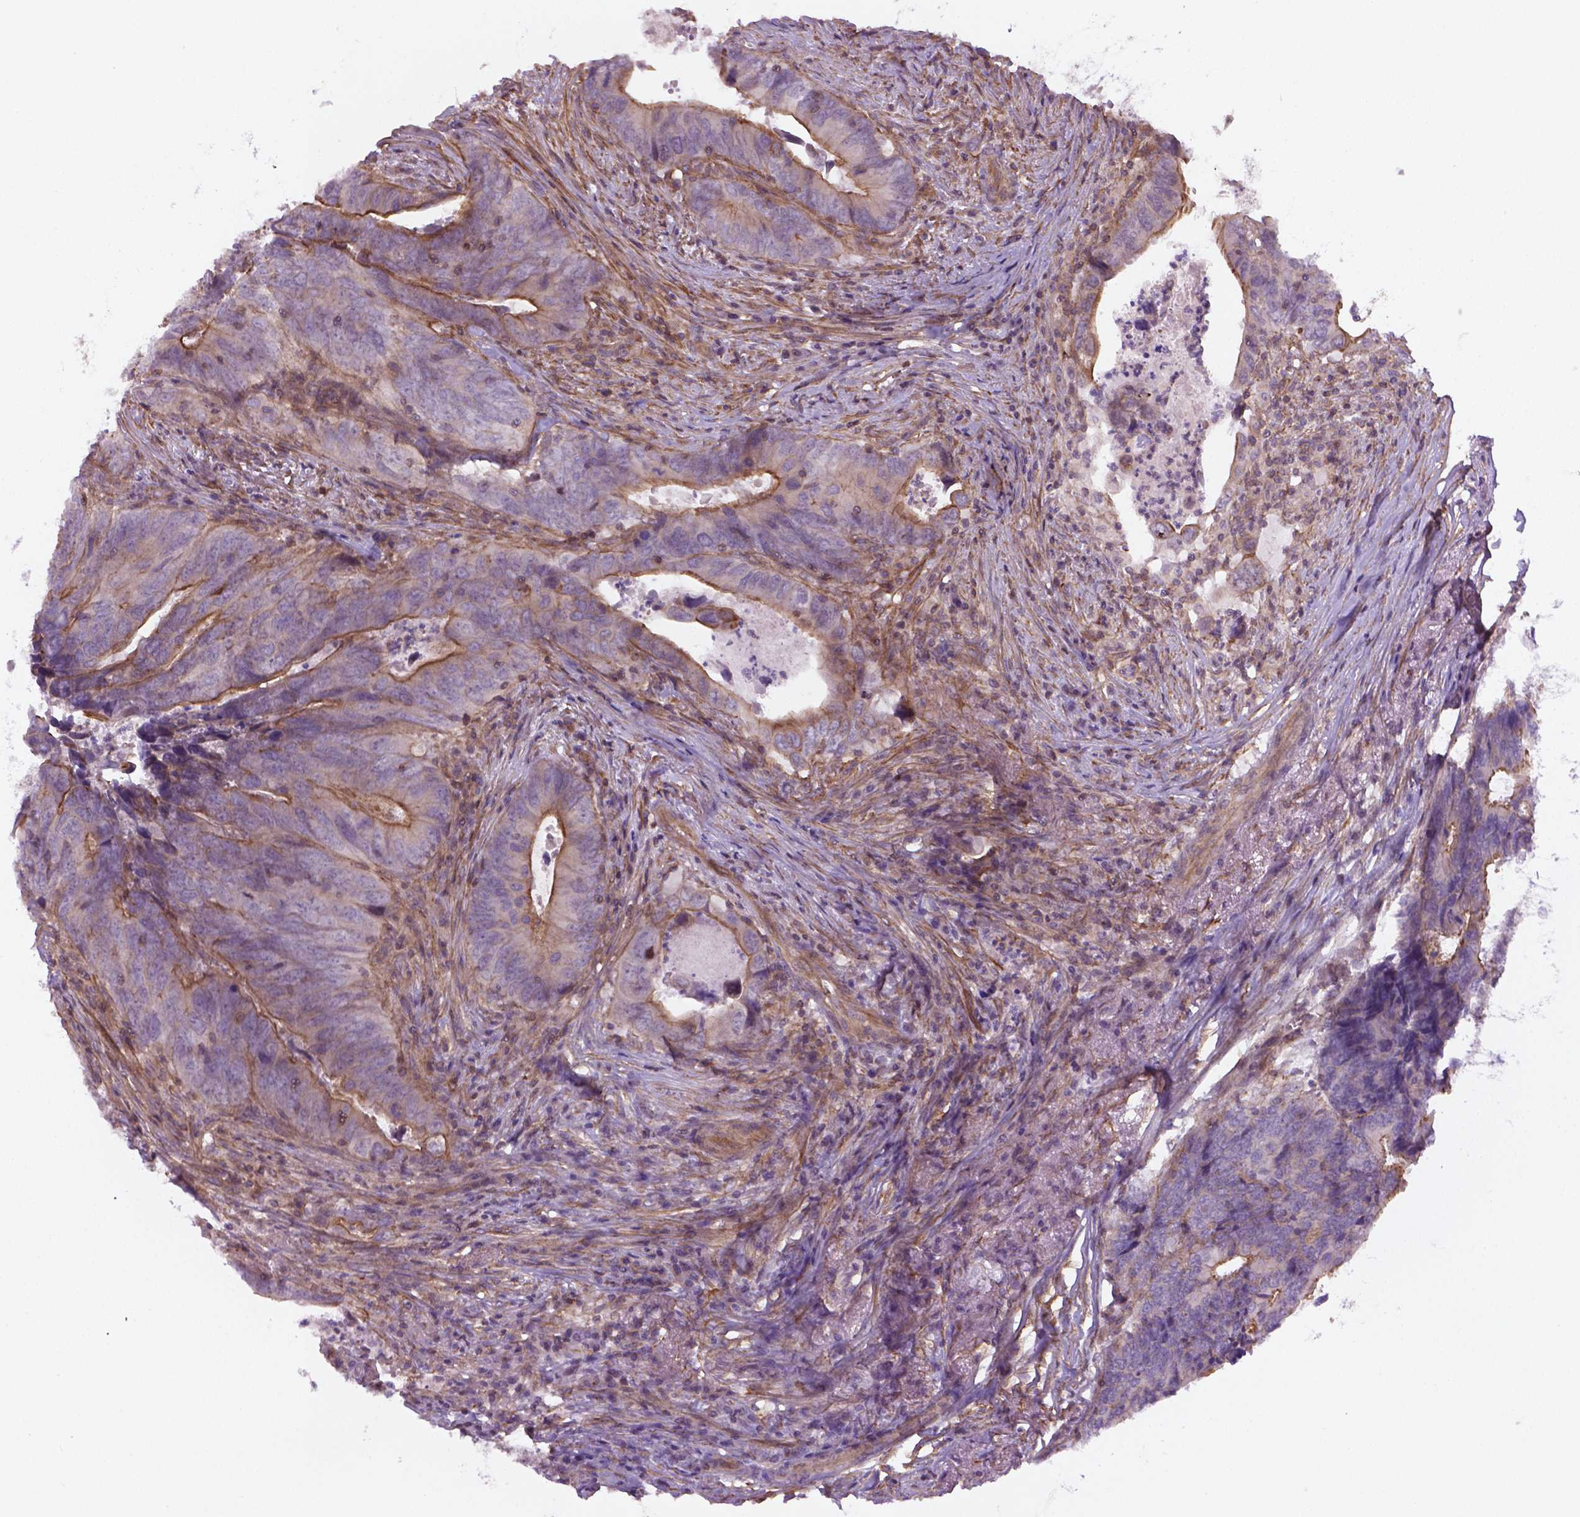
{"staining": {"intensity": "moderate", "quantity": "25%-75%", "location": "cytoplasmic/membranous"}, "tissue": "colorectal cancer", "cell_type": "Tumor cells", "image_type": "cancer", "snomed": [{"axis": "morphology", "description": "Adenocarcinoma, NOS"}, {"axis": "topography", "description": "Colon"}], "caption": "Human colorectal cancer (adenocarcinoma) stained for a protein (brown) exhibits moderate cytoplasmic/membranous positive staining in approximately 25%-75% of tumor cells.", "gene": "TCHP", "patient": {"sex": "female", "age": 82}}